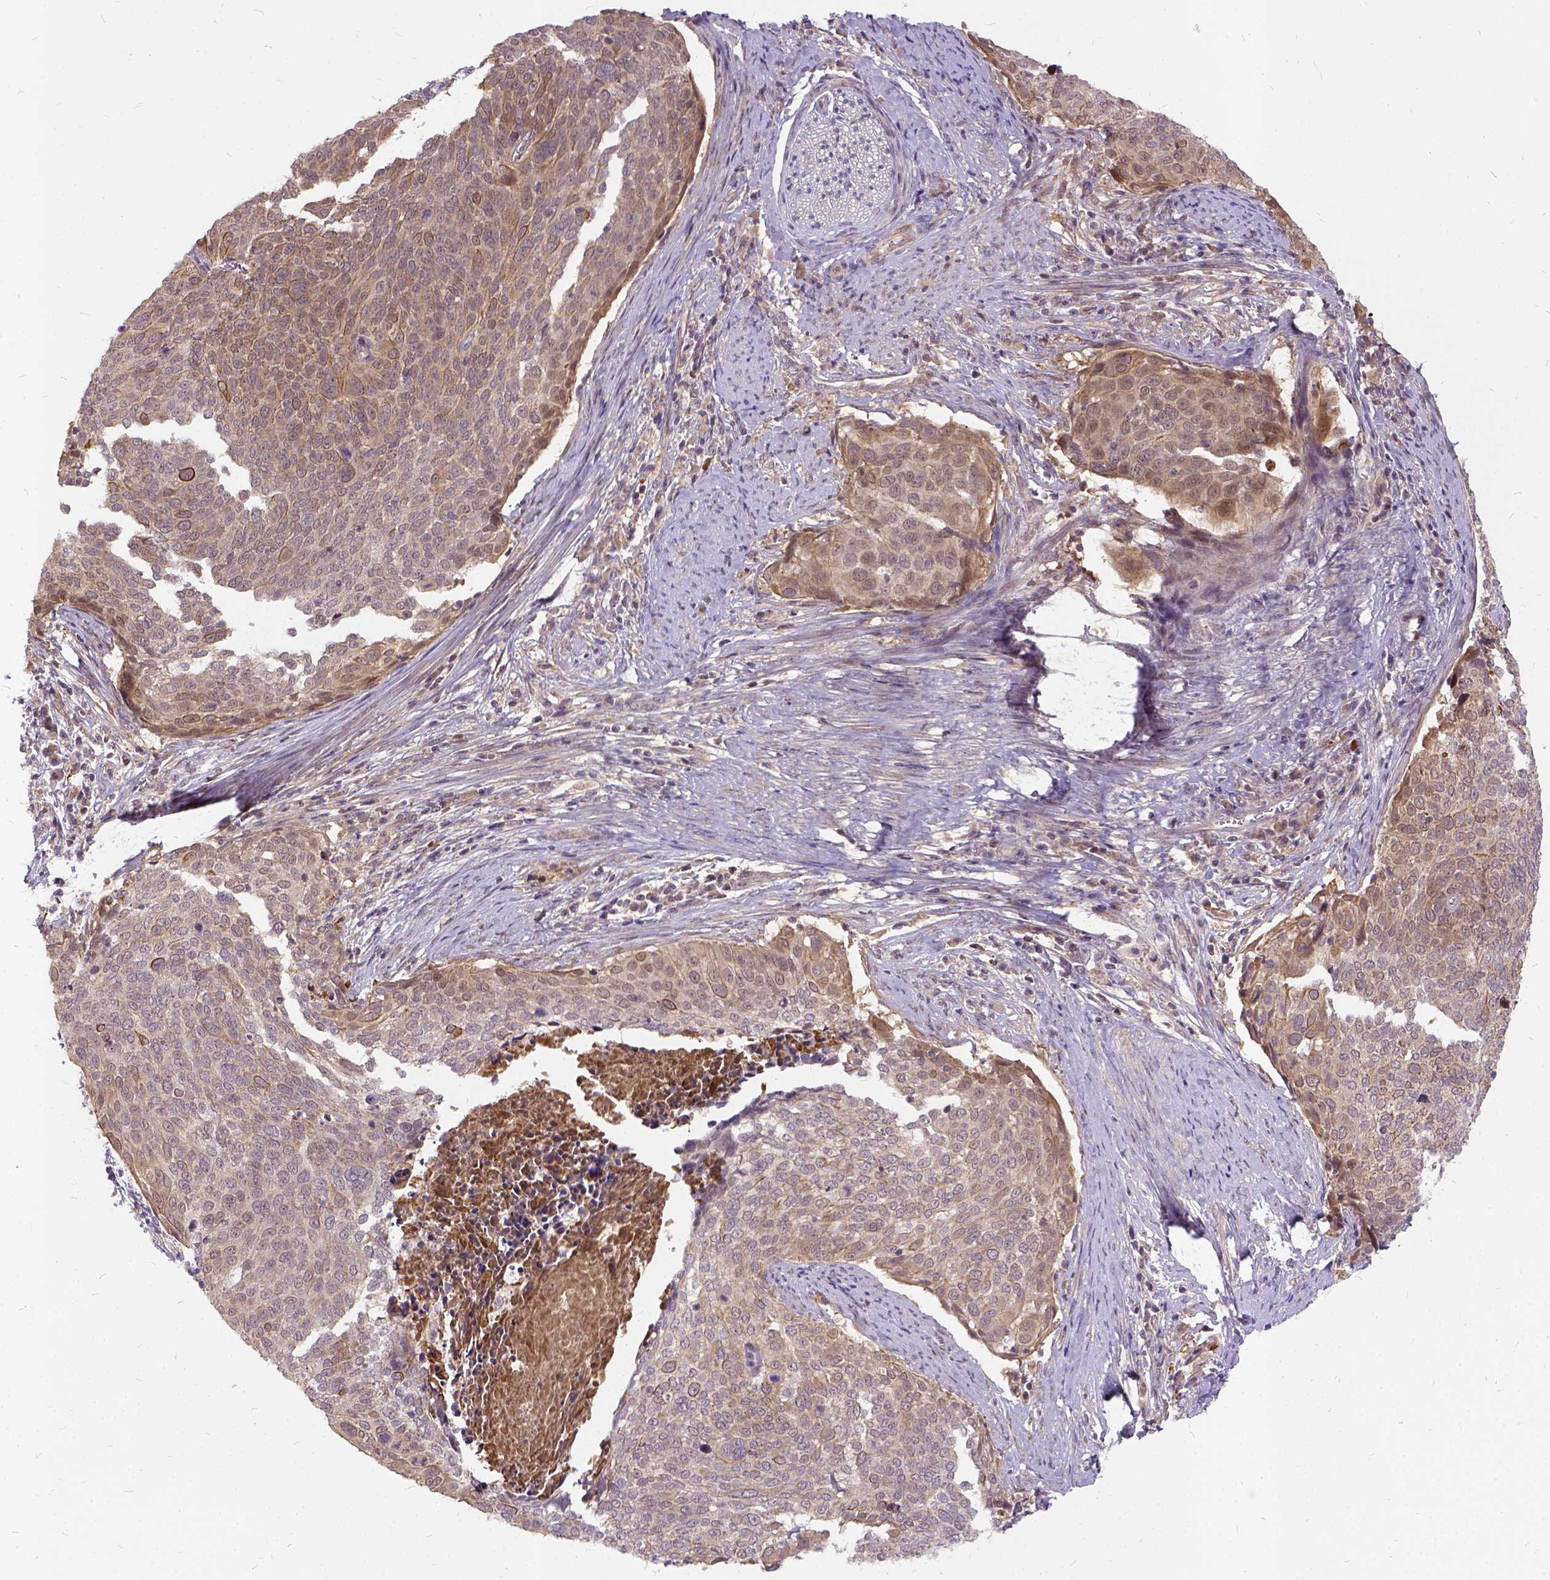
{"staining": {"intensity": "moderate", "quantity": ">75%", "location": "cytoplasmic/membranous"}, "tissue": "cervical cancer", "cell_type": "Tumor cells", "image_type": "cancer", "snomed": [{"axis": "morphology", "description": "Squamous cell carcinoma, NOS"}, {"axis": "topography", "description": "Cervix"}], "caption": "The photomicrograph reveals staining of squamous cell carcinoma (cervical), revealing moderate cytoplasmic/membranous protein staining (brown color) within tumor cells.", "gene": "ILRUN", "patient": {"sex": "female", "age": 39}}